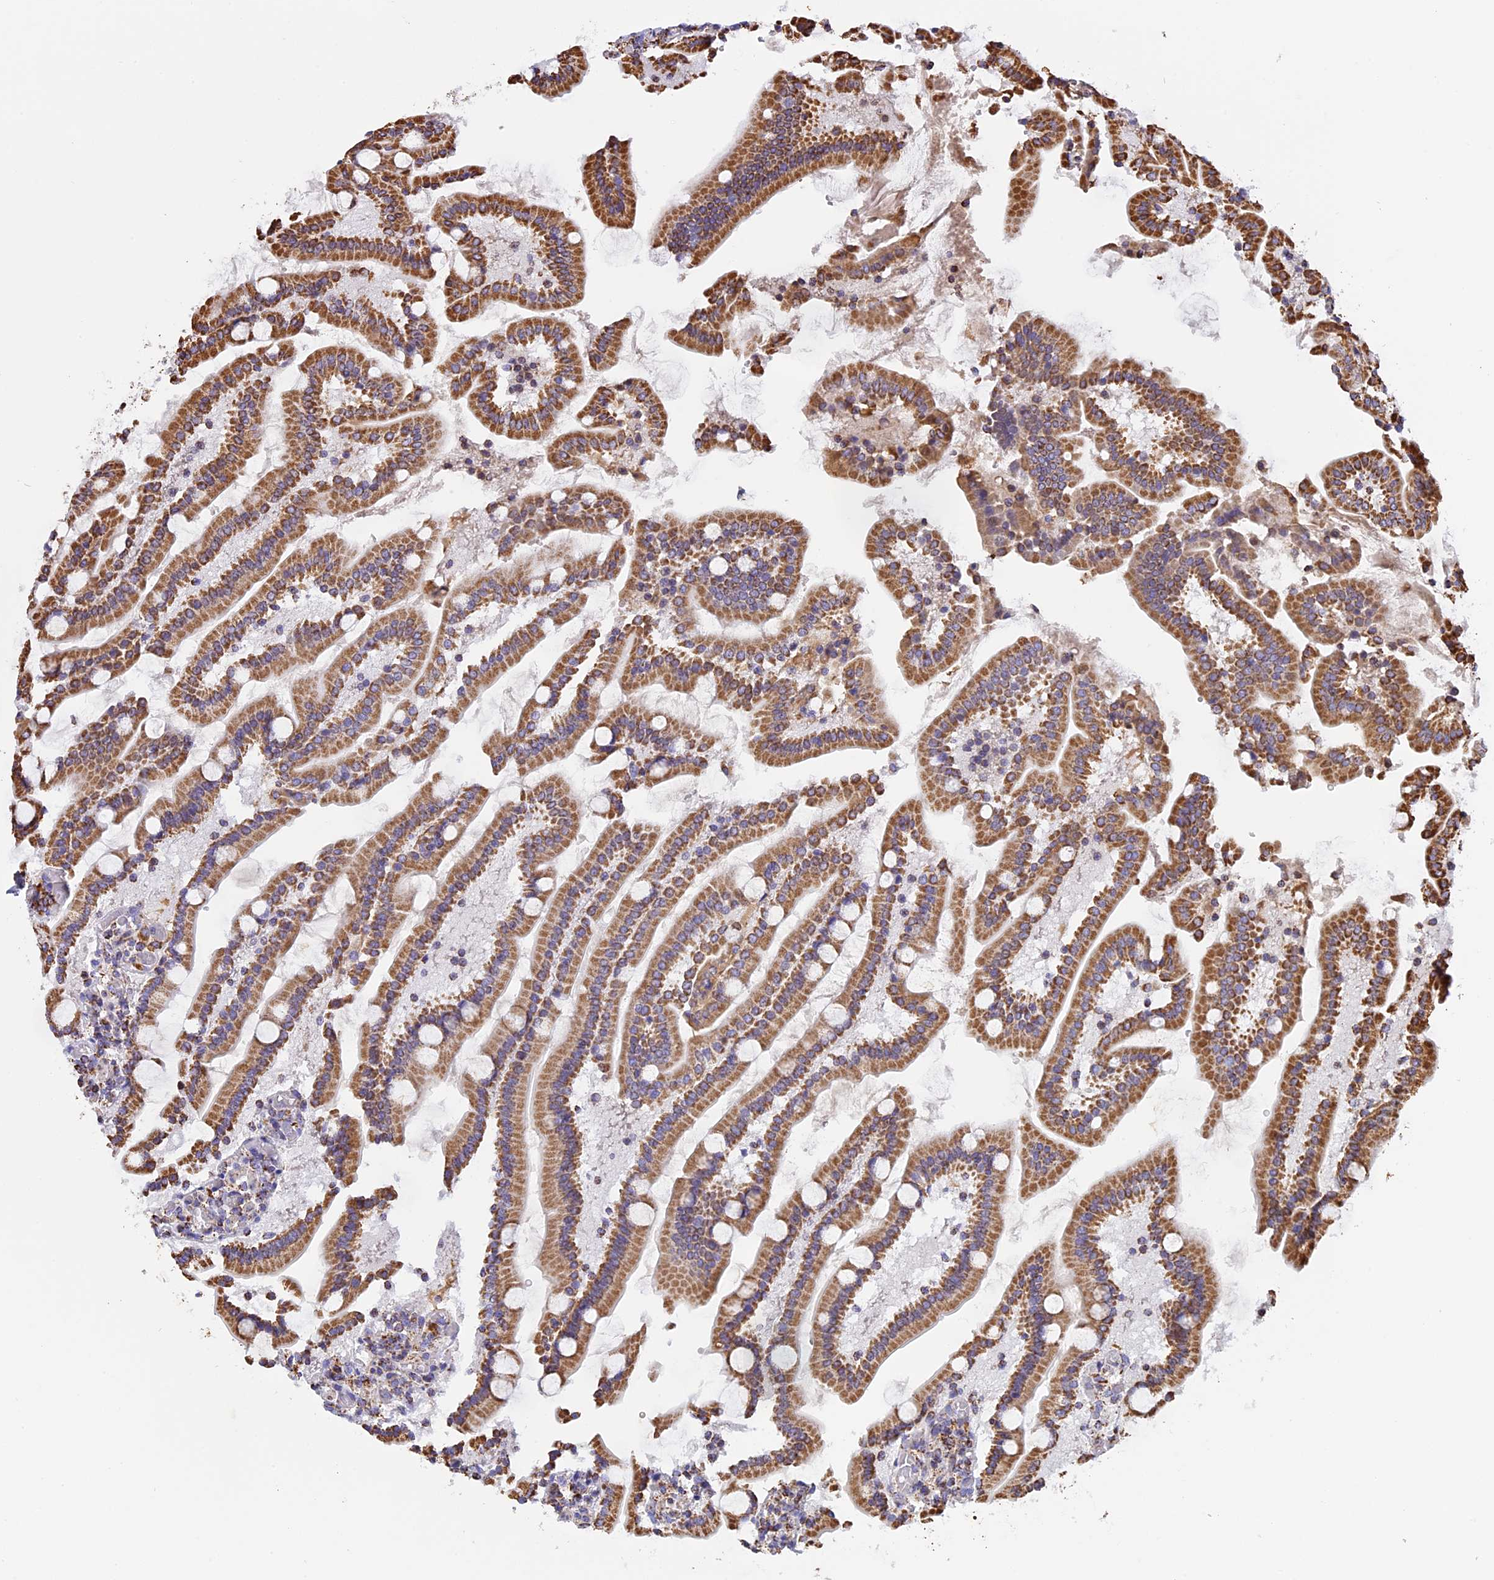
{"staining": {"intensity": "moderate", "quantity": ">75%", "location": "cytoplasmic/membranous"}, "tissue": "duodenum", "cell_type": "Glandular cells", "image_type": "normal", "snomed": [{"axis": "morphology", "description": "Normal tissue, NOS"}, {"axis": "topography", "description": "Duodenum"}], "caption": "A high-resolution micrograph shows immunohistochemistry (IHC) staining of benign duodenum, which reveals moderate cytoplasmic/membranous expression in about >75% of glandular cells. (Stains: DAB in brown, nuclei in blue, Microscopy: brightfield microscopy at high magnification).", "gene": "KCNG1", "patient": {"sex": "male", "age": 55}}